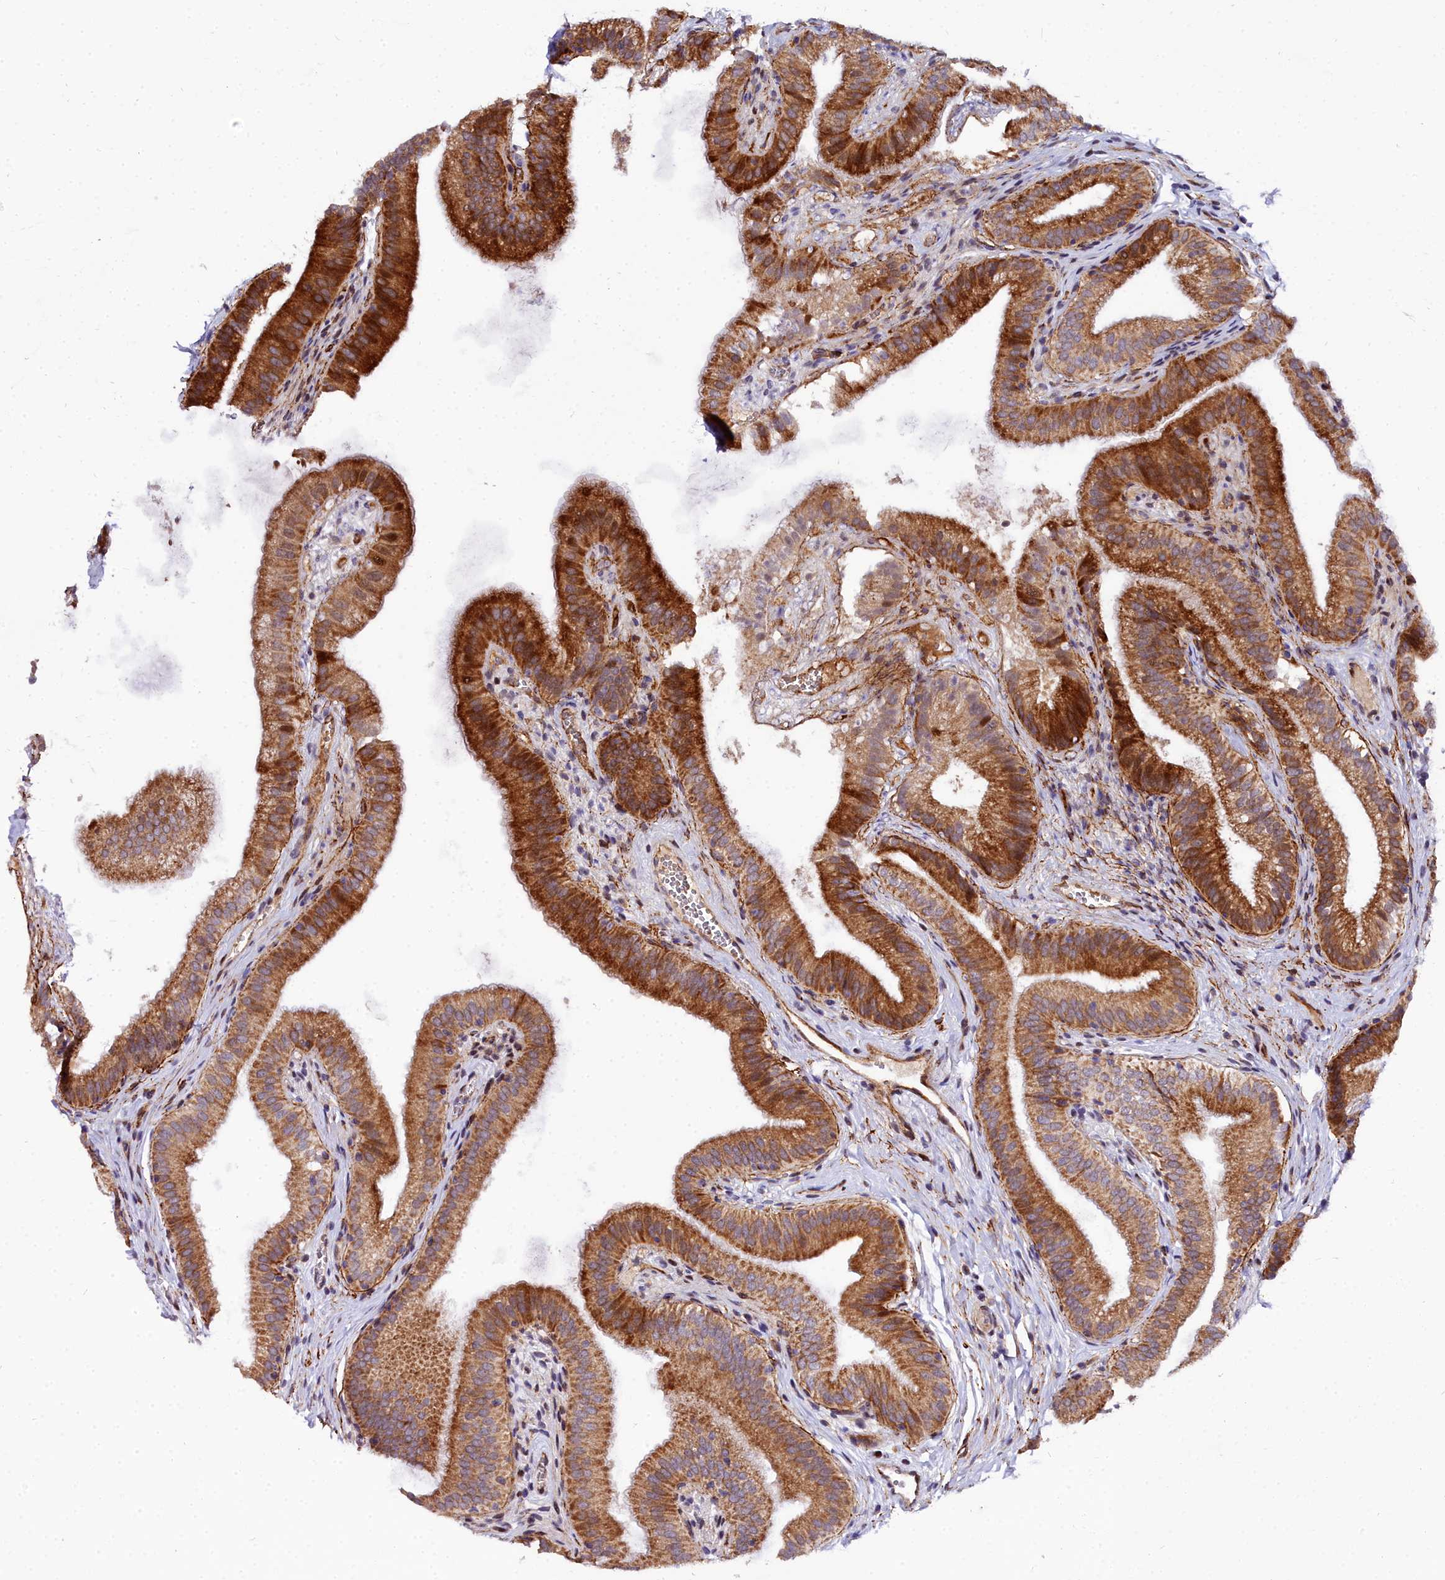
{"staining": {"intensity": "strong", "quantity": ">75%", "location": "cytoplasmic/membranous"}, "tissue": "gallbladder", "cell_type": "Glandular cells", "image_type": "normal", "snomed": [{"axis": "morphology", "description": "Normal tissue, NOS"}, {"axis": "topography", "description": "Gallbladder"}], "caption": "This is a histology image of immunohistochemistry (IHC) staining of benign gallbladder, which shows strong positivity in the cytoplasmic/membranous of glandular cells.", "gene": "MRPS11", "patient": {"sex": "female", "age": 54}}